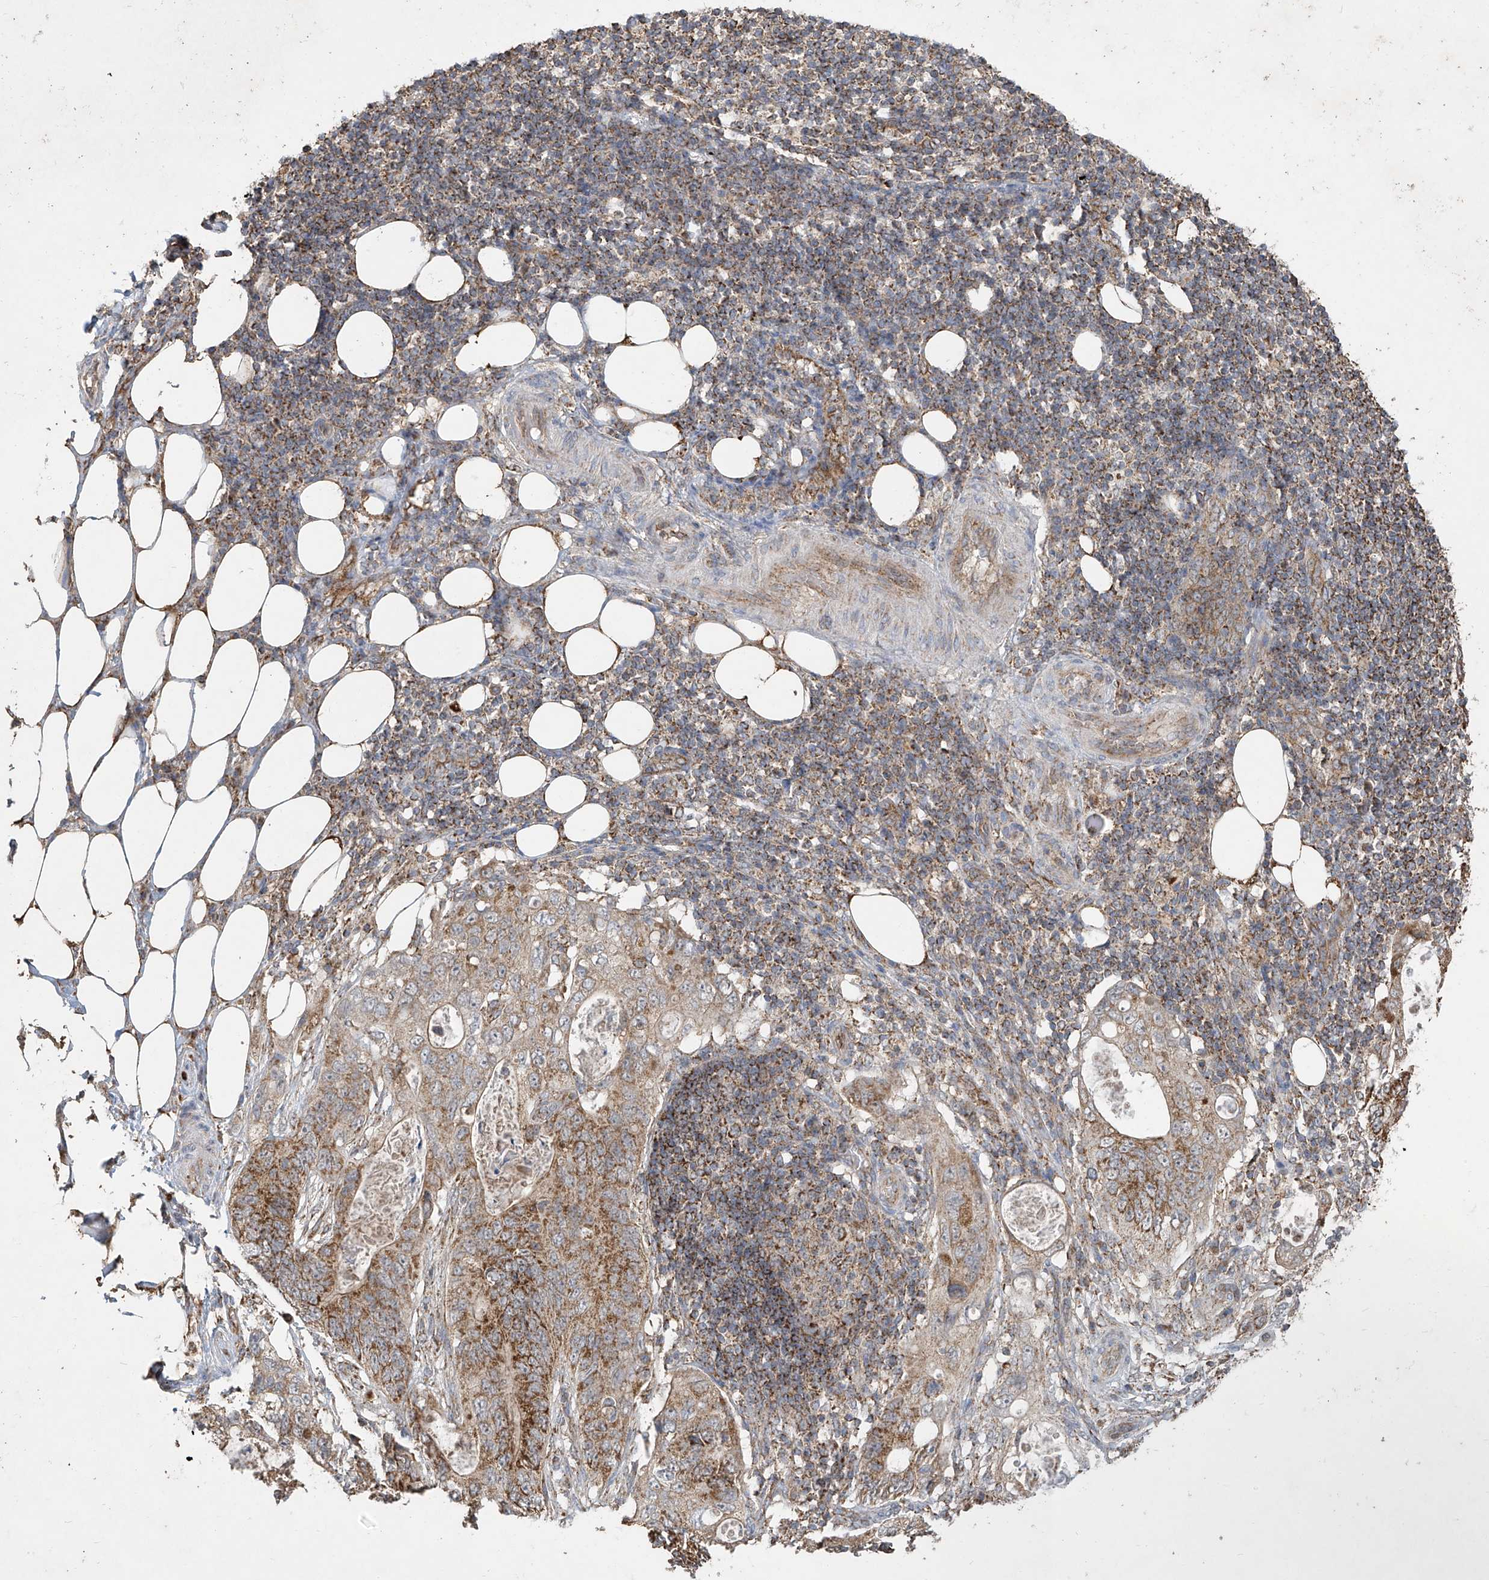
{"staining": {"intensity": "moderate", "quantity": ">75%", "location": "cytoplasmic/membranous"}, "tissue": "stomach cancer", "cell_type": "Tumor cells", "image_type": "cancer", "snomed": [{"axis": "morphology", "description": "Adenocarcinoma, NOS"}, {"axis": "topography", "description": "Stomach"}], "caption": "Stomach cancer (adenocarcinoma) was stained to show a protein in brown. There is medium levels of moderate cytoplasmic/membranous positivity in about >75% of tumor cells.", "gene": "UQCC1", "patient": {"sex": "female", "age": 89}}